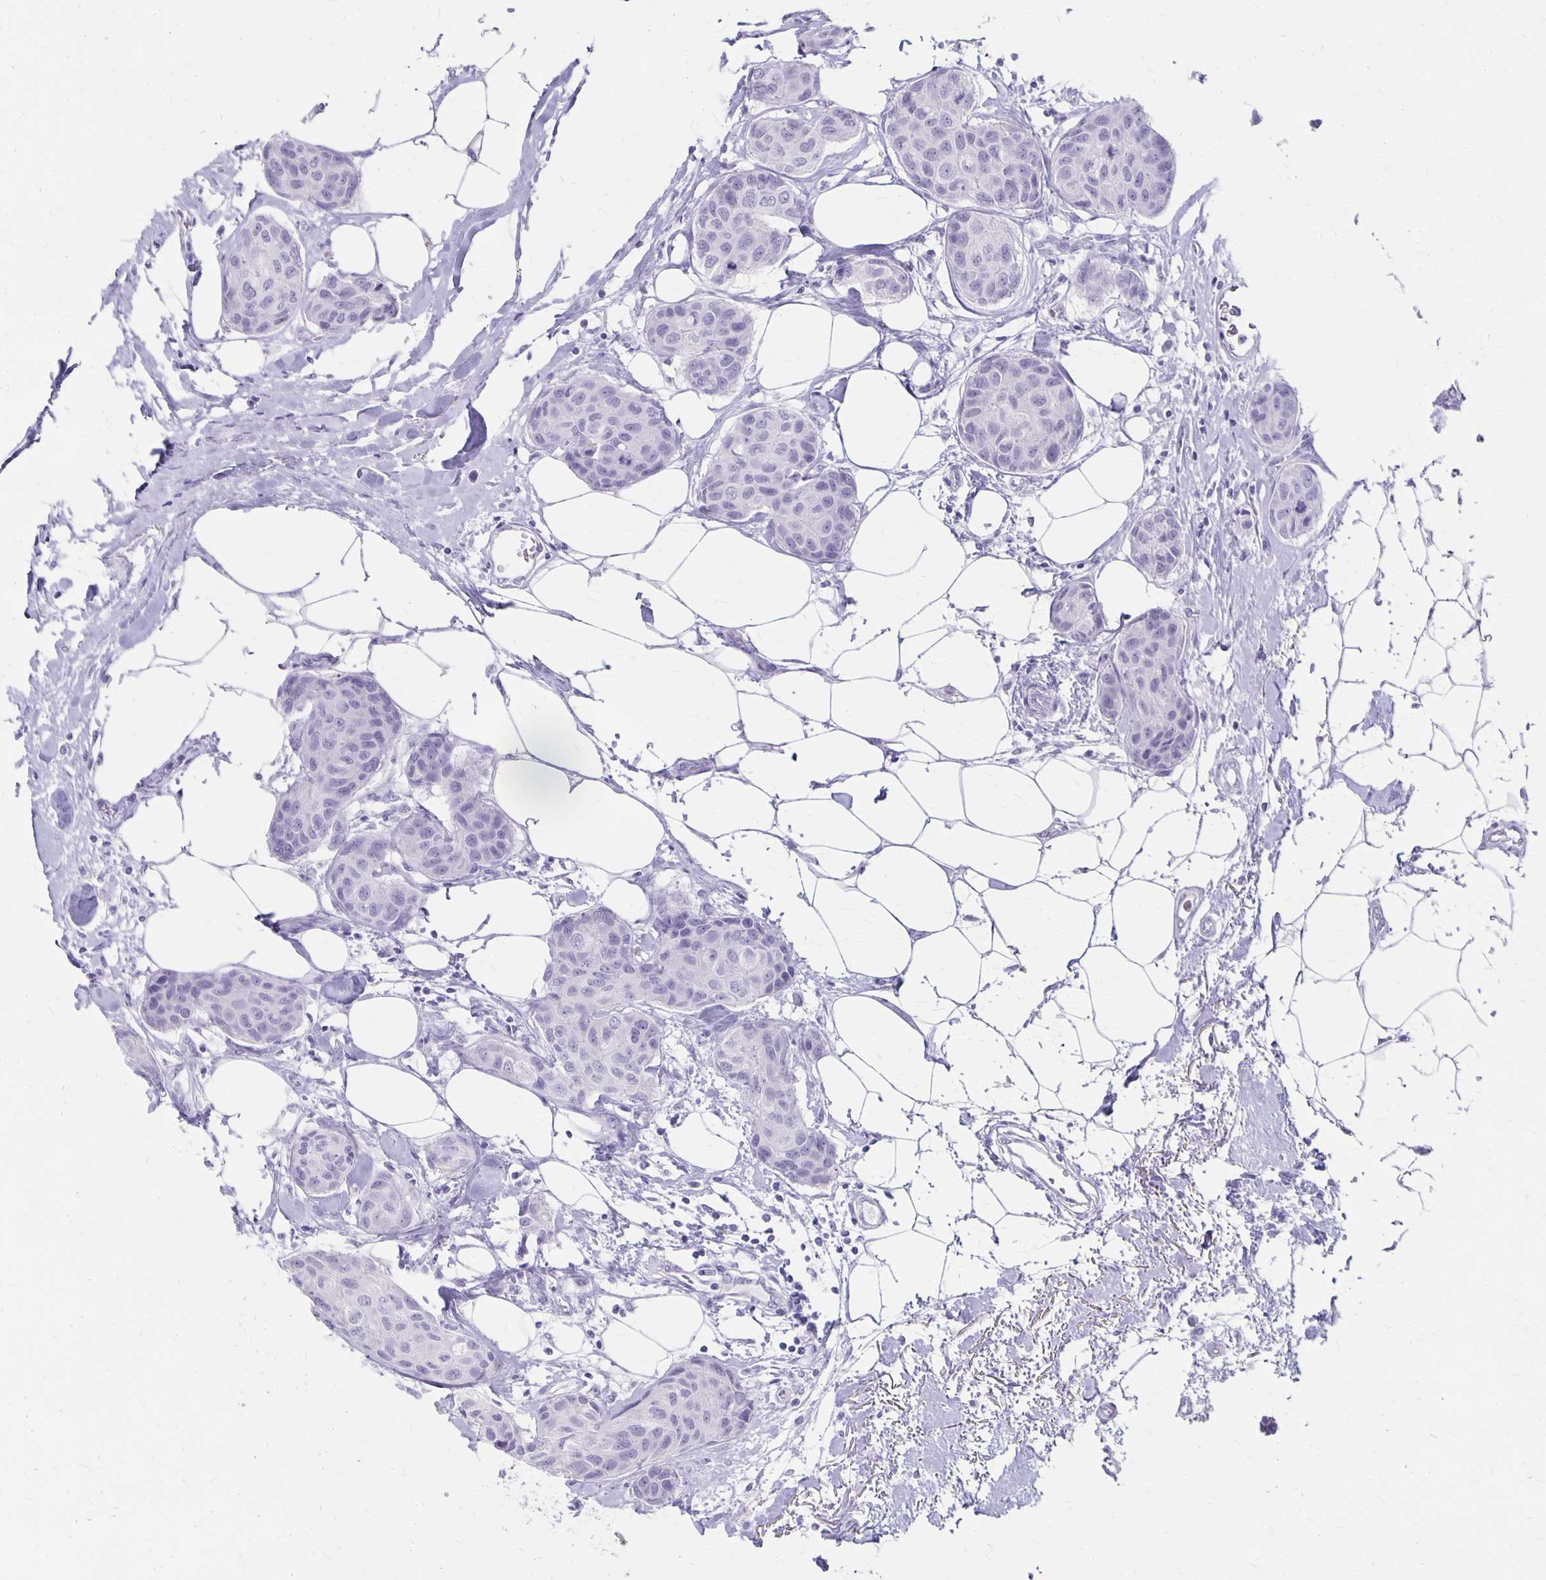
{"staining": {"intensity": "negative", "quantity": "none", "location": "none"}, "tissue": "breast cancer", "cell_type": "Tumor cells", "image_type": "cancer", "snomed": [{"axis": "morphology", "description": "Duct carcinoma"}, {"axis": "topography", "description": "Breast"}], "caption": "Immunohistochemistry (IHC) of breast cancer (infiltrating ductal carcinoma) shows no expression in tumor cells. The staining was performed using DAB (3,3'-diaminobenzidine) to visualize the protein expression in brown, while the nuclei were stained in blue with hematoxylin (Magnification: 20x).", "gene": "MAGEC2", "patient": {"sex": "female", "age": 80}}